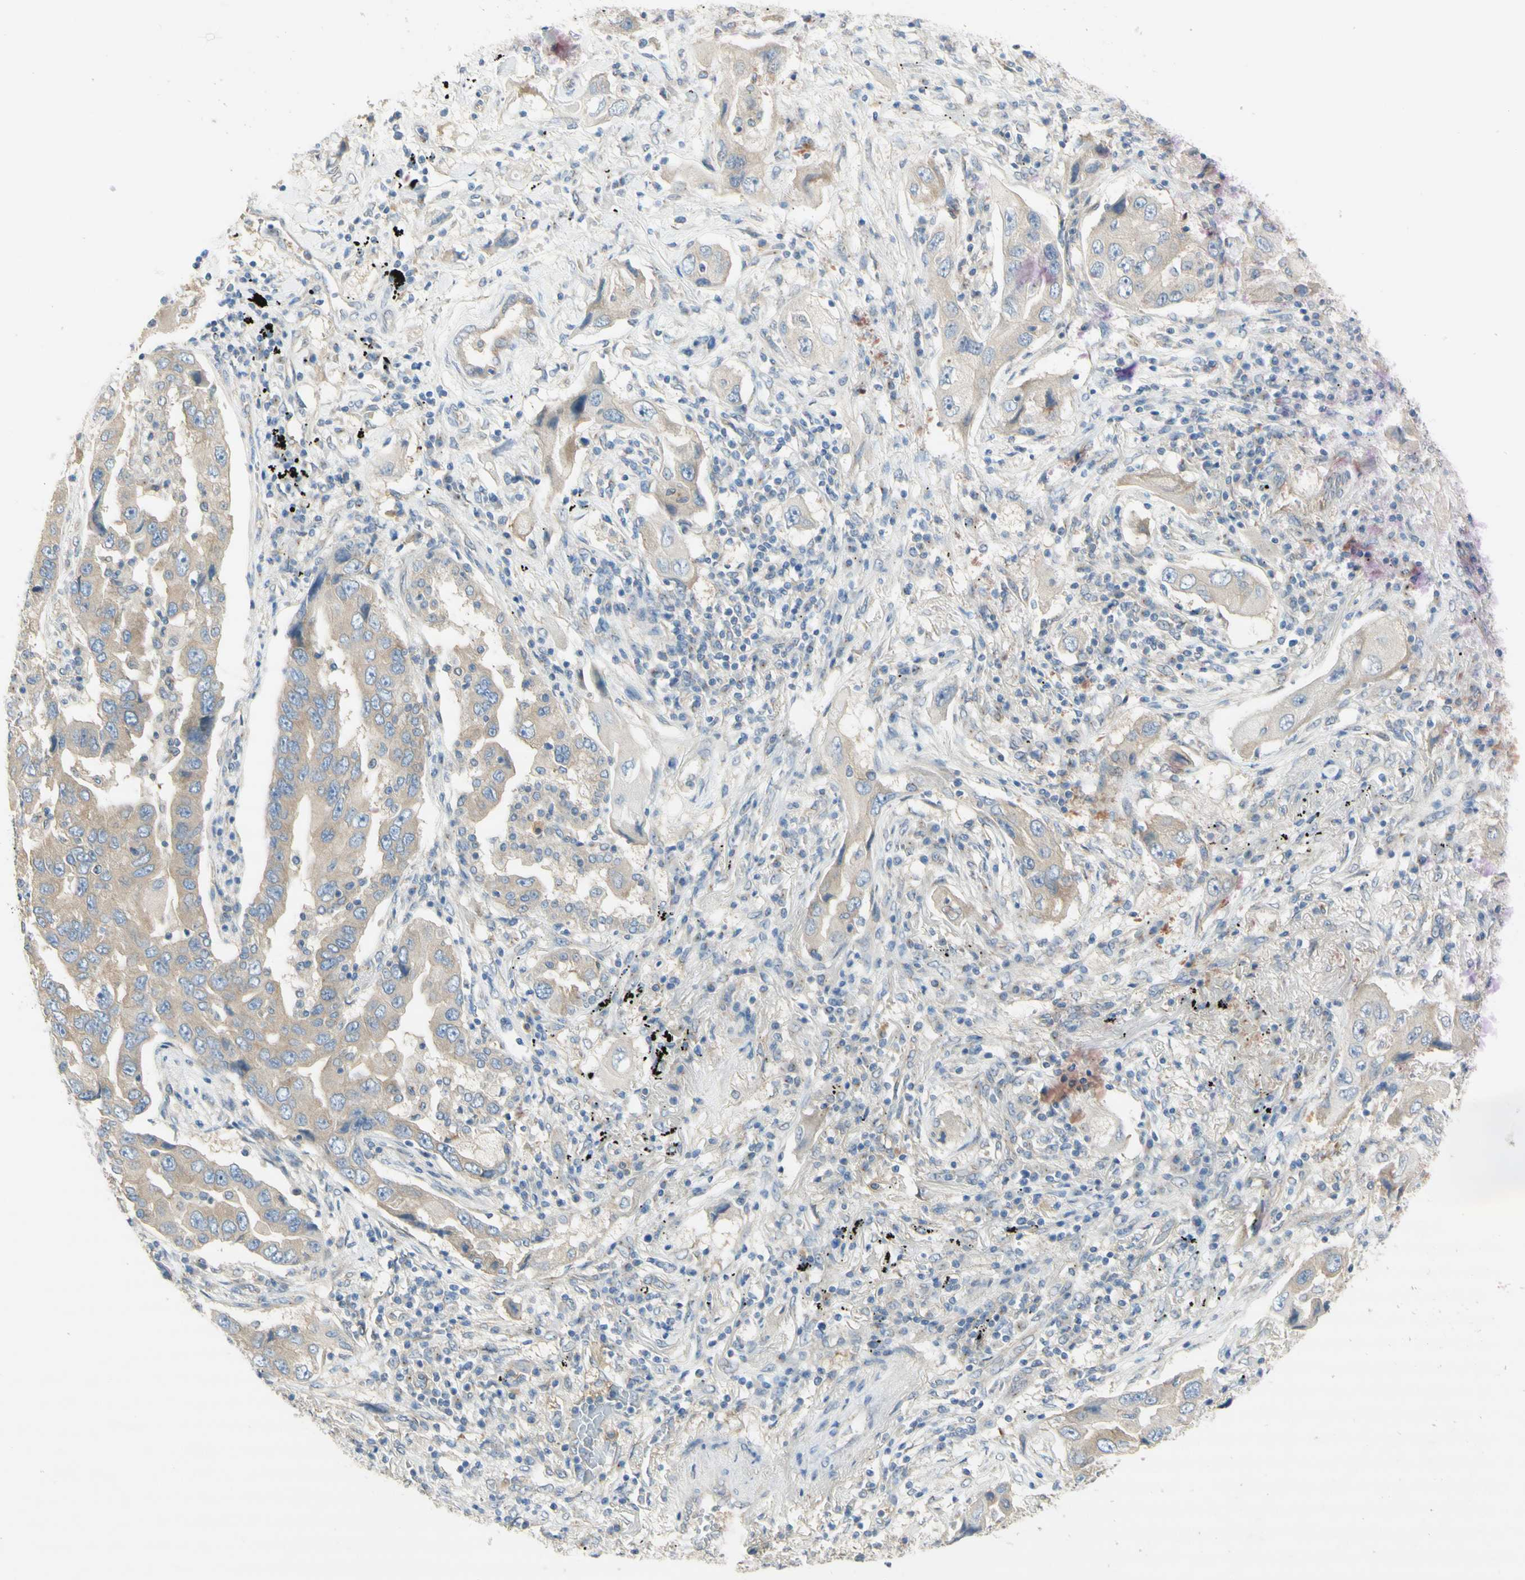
{"staining": {"intensity": "weak", "quantity": "25%-75%", "location": "cytoplasmic/membranous"}, "tissue": "lung cancer", "cell_type": "Tumor cells", "image_type": "cancer", "snomed": [{"axis": "morphology", "description": "Adenocarcinoma, NOS"}, {"axis": "topography", "description": "Lung"}], "caption": "Protein staining demonstrates weak cytoplasmic/membranous expression in about 25%-75% of tumor cells in adenocarcinoma (lung). (IHC, brightfield microscopy, high magnification).", "gene": "DYNC1H1", "patient": {"sex": "female", "age": 65}}